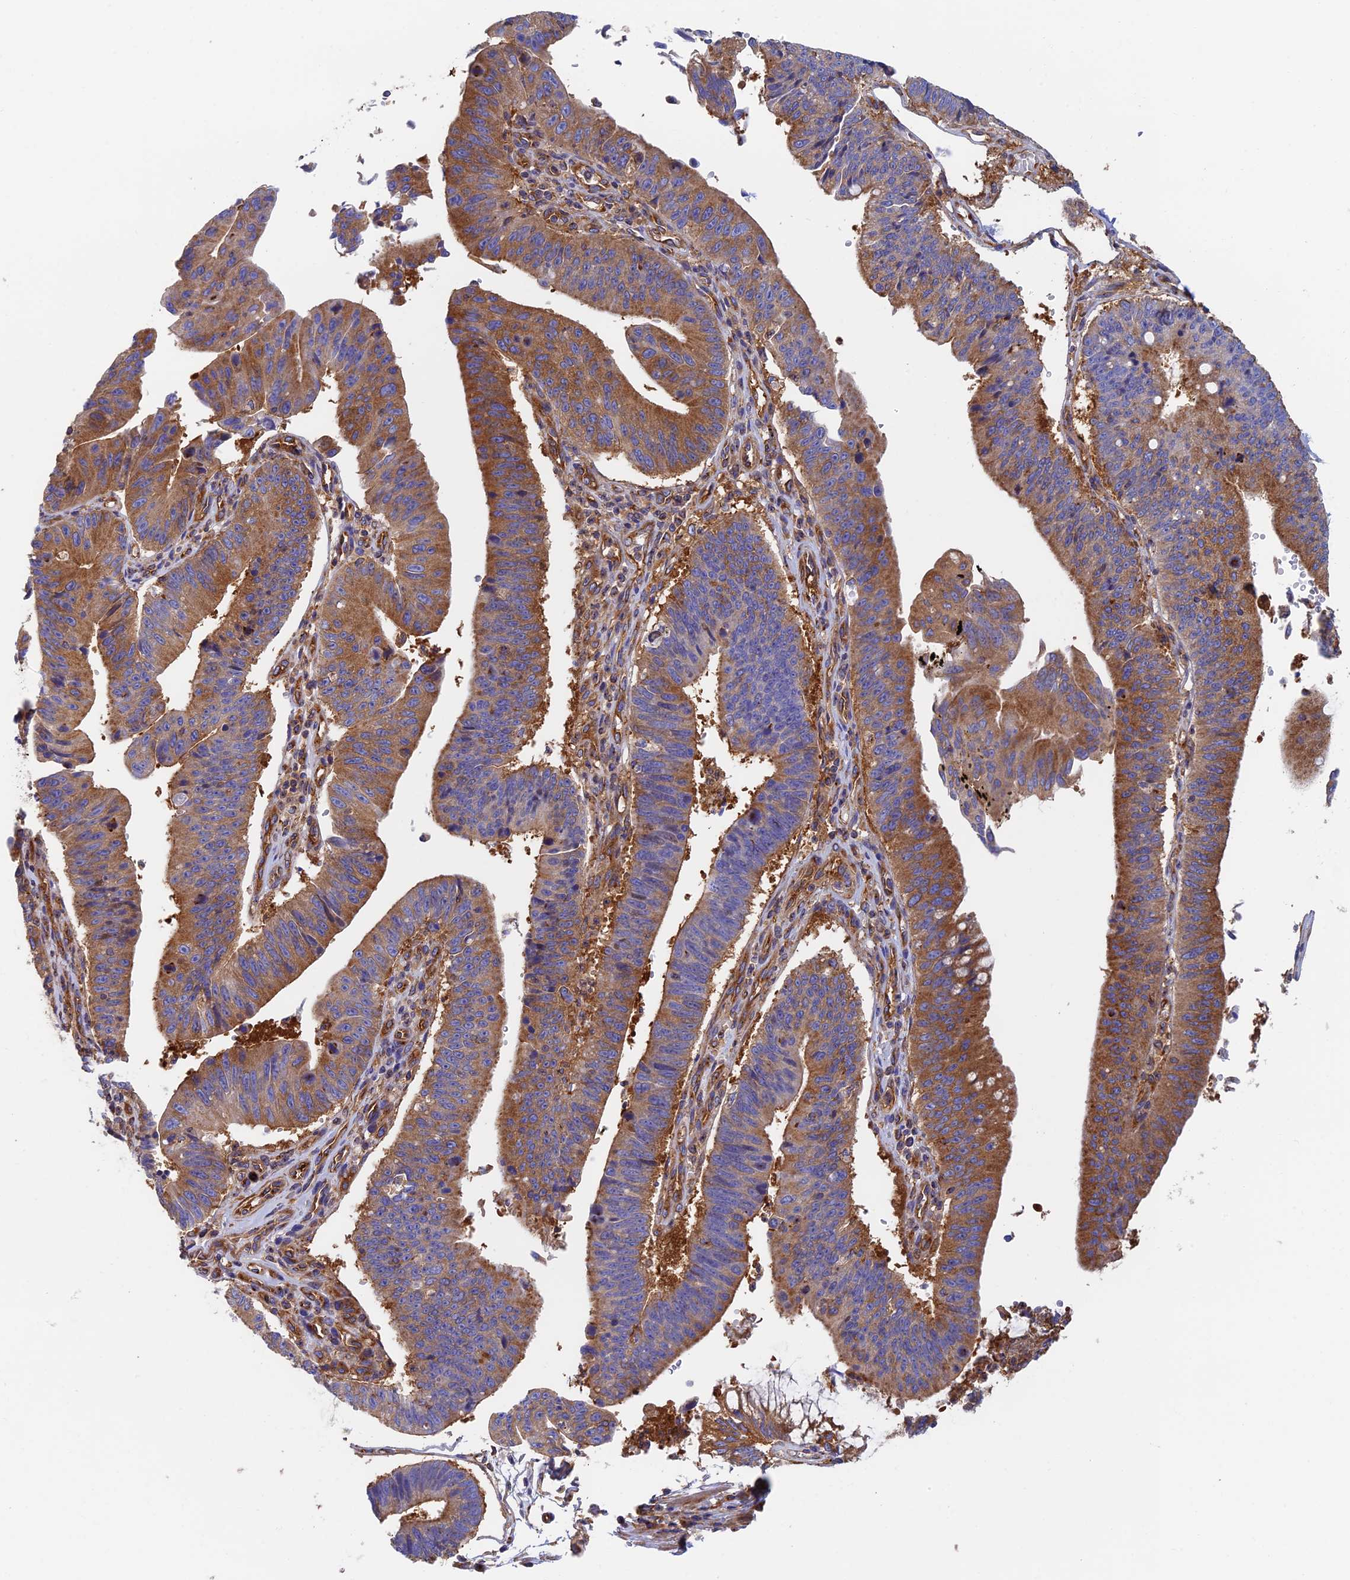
{"staining": {"intensity": "strong", "quantity": ">75%", "location": "cytoplasmic/membranous"}, "tissue": "stomach cancer", "cell_type": "Tumor cells", "image_type": "cancer", "snomed": [{"axis": "morphology", "description": "Adenocarcinoma, NOS"}, {"axis": "topography", "description": "Stomach"}], "caption": "A histopathology image showing strong cytoplasmic/membranous positivity in approximately >75% of tumor cells in adenocarcinoma (stomach), as visualized by brown immunohistochemical staining.", "gene": "DCTN2", "patient": {"sex": "male", "age": 59}}